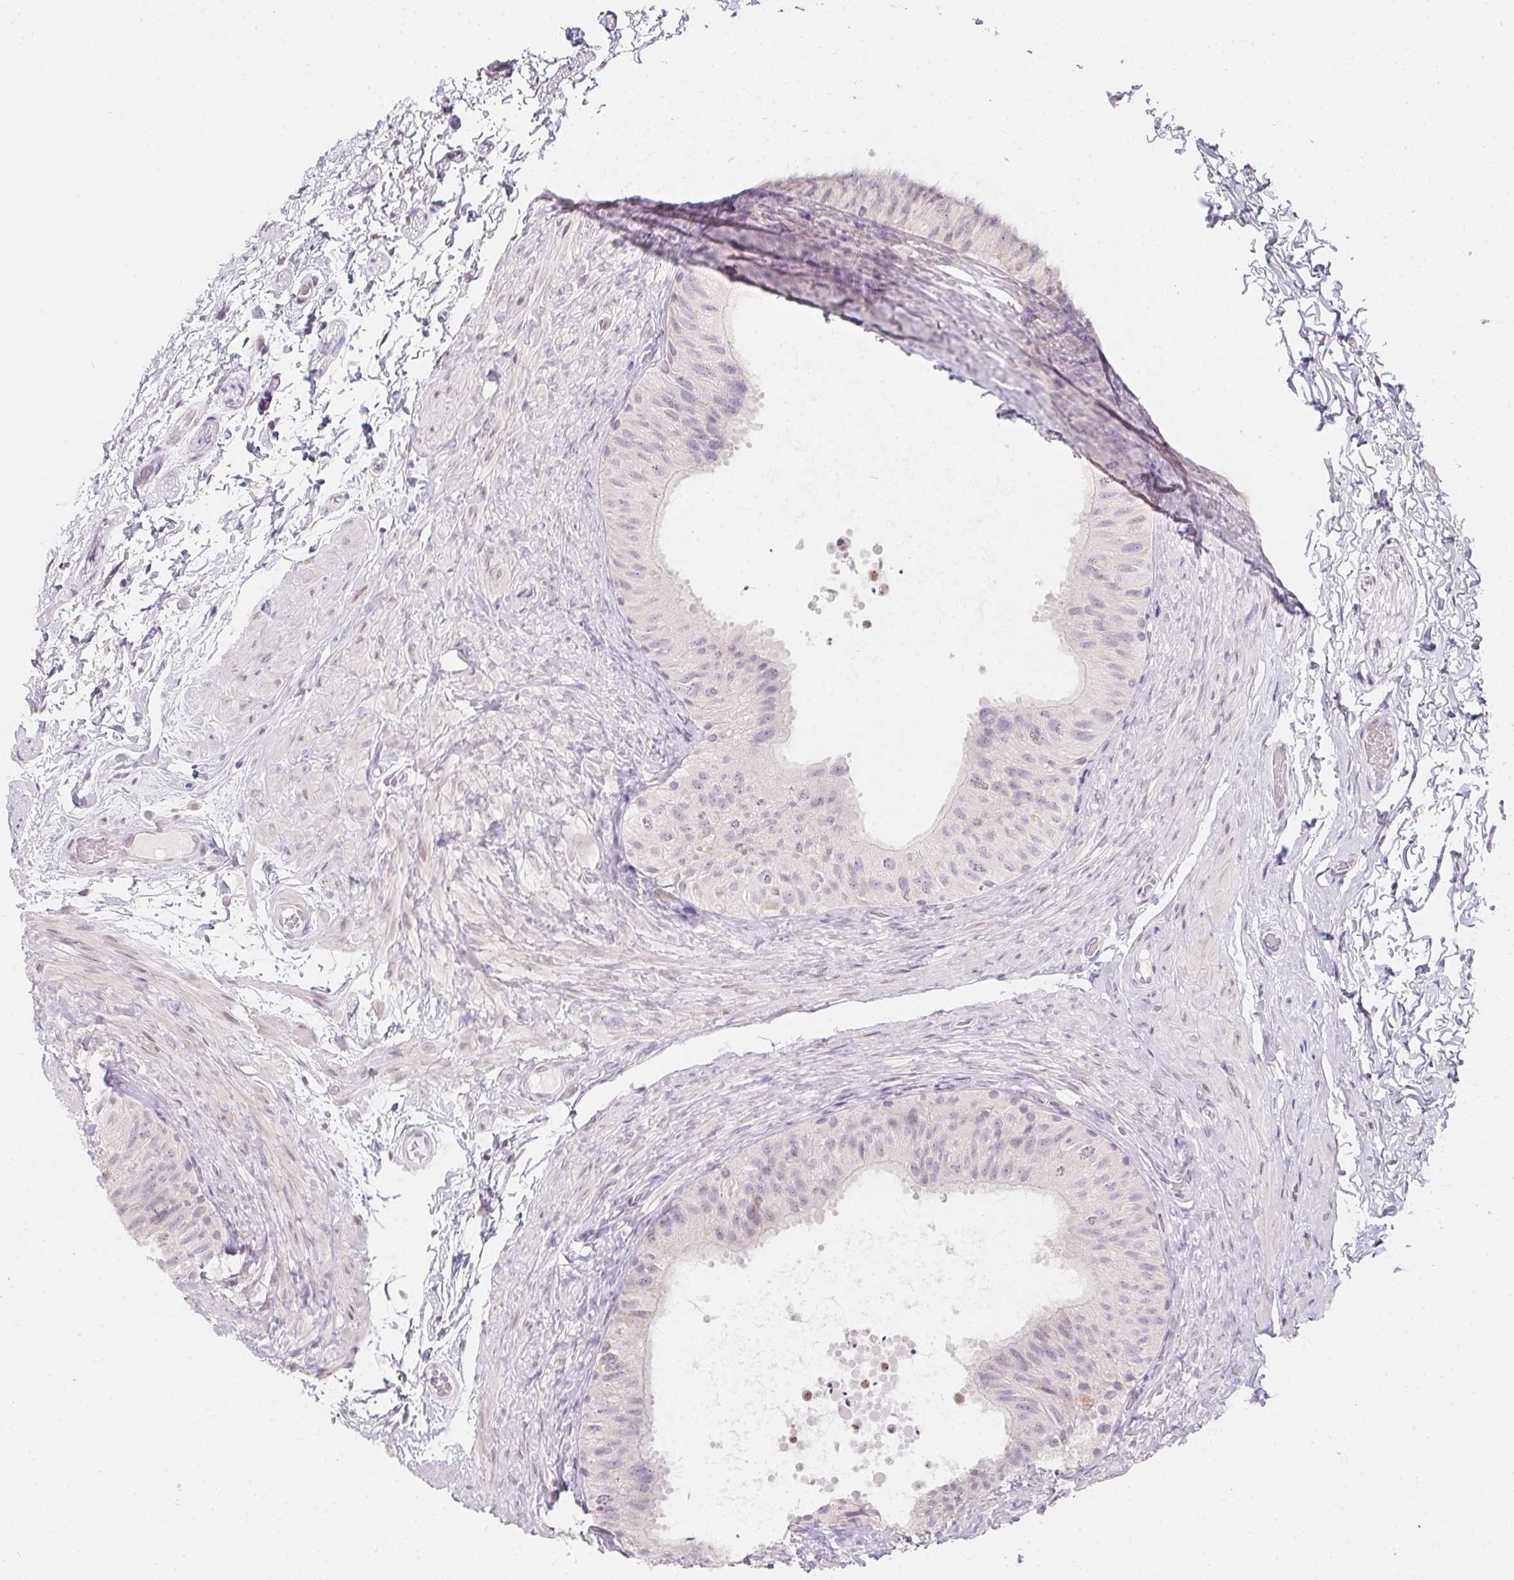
{"staining": {"intensity": "weak", "quantity": "<25%", "location": "nuclear"}, "tissue": "epididymis", "cell_type": "Glandular cells", "image_type": "normal", "snomed": [{"axis": "morphology", "description": "Normal tissue, NOS"}, {"axis": "topography", "description": "Epididymis, spermatic cord, NOS"}, {"axis": "topography", "description": "Epididymis"}], "caption": "This is a histopathology image of immunohistochemistry (IHC) staining of normal epididymis, which shows no expression in glandular cells.", "gene": "MORC1", "patient": {"sex": "male", "age": 31}}